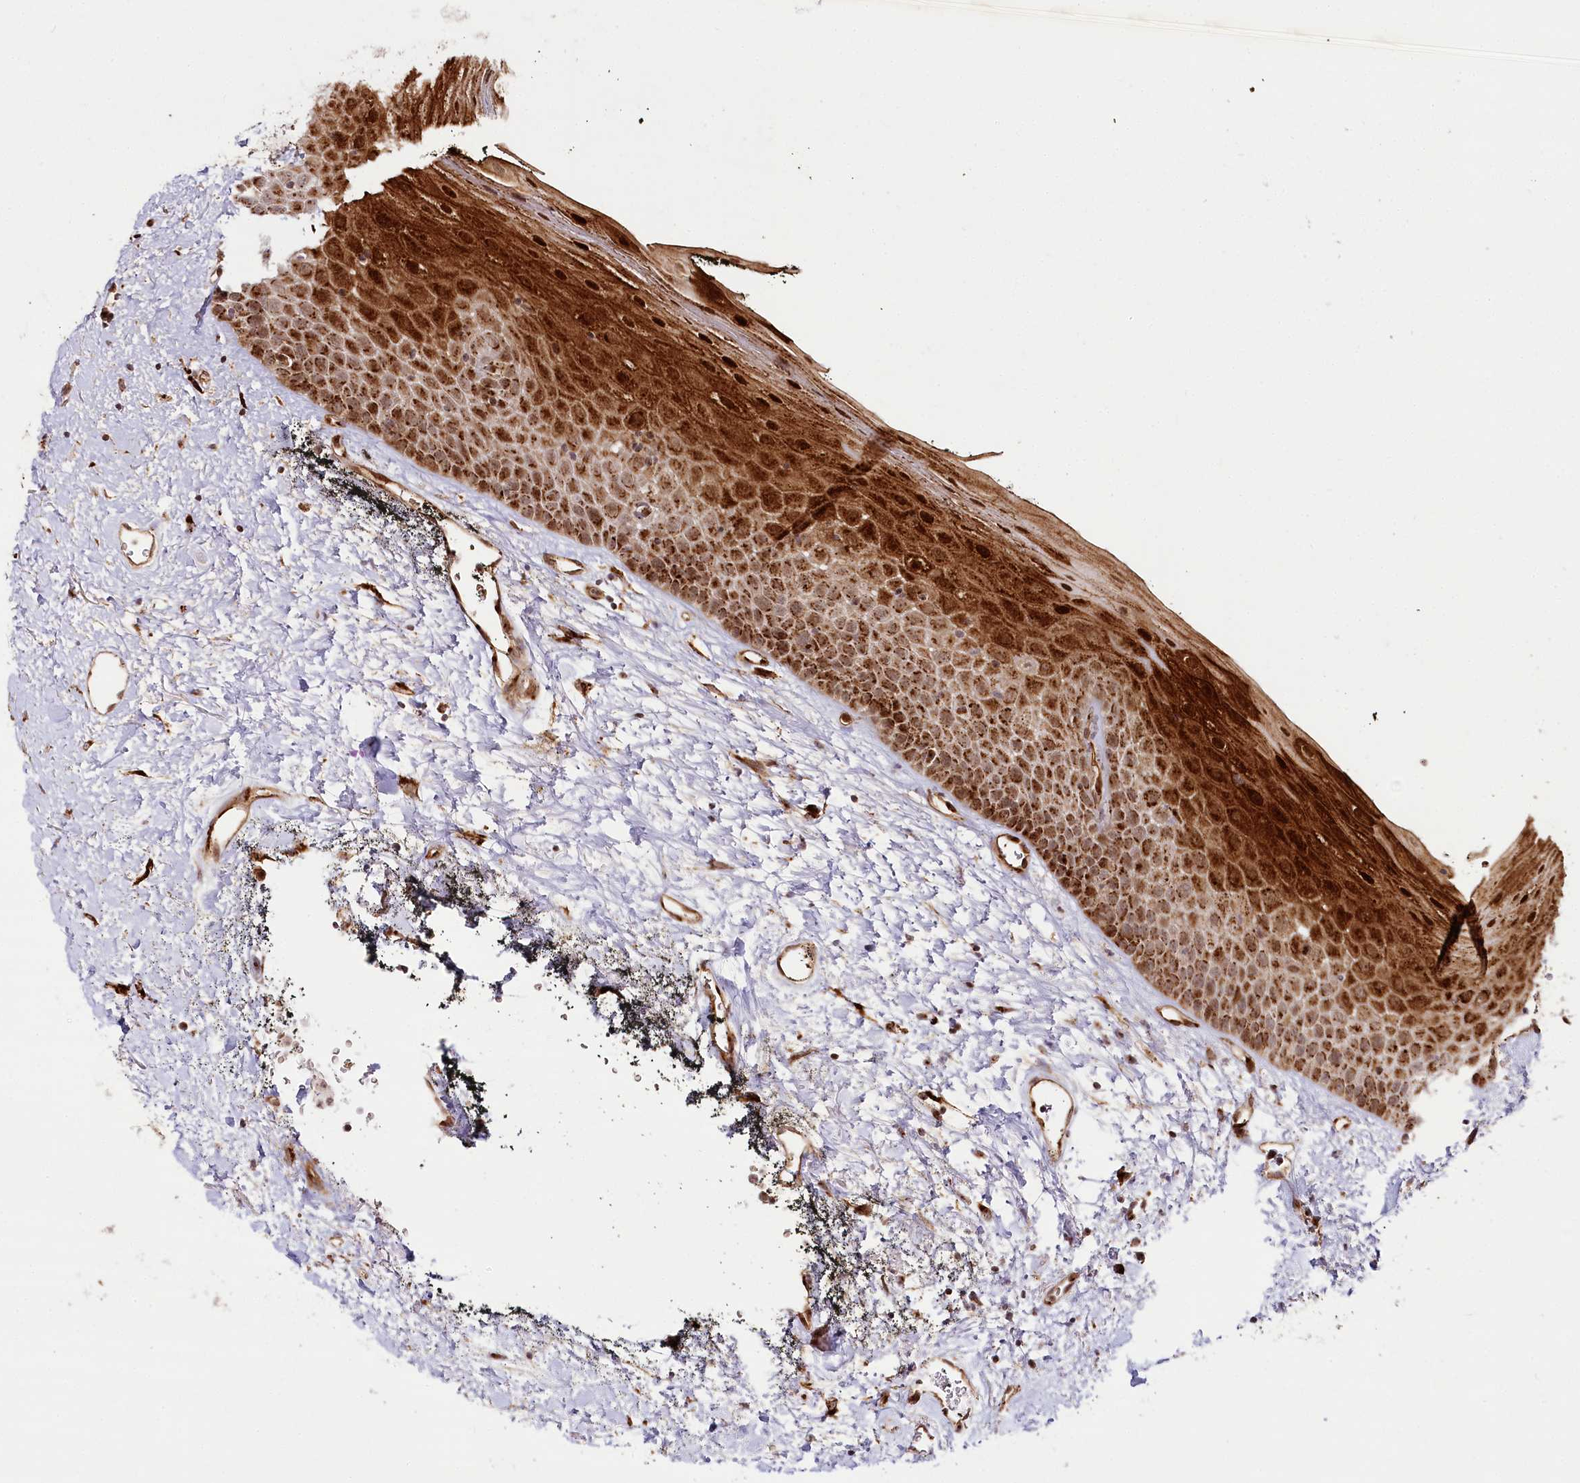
{"staining": {"intensity": "strong", "quantity": ">75%", "location": "cytoplasmic/membranous,nuclear"}, "tissue": "oral mucosa", "cell_type": "Squamous epithelial cells", "image_type": "normal", "snomed": [{"axis": "morphology", "description": "Normal tissue, NOS"}, {"axis": "topography", "description": "Oral tissue"}], "caption": "IHC image of normal human oral mucosa stained for a protein (brown), which reveals high levels of strong cytoplasmic/membranous,nuclear expression in about >75% of squamous epithelial cells.", "gene": "COPG1", "patient": {"sex": "male", "age": 74}}